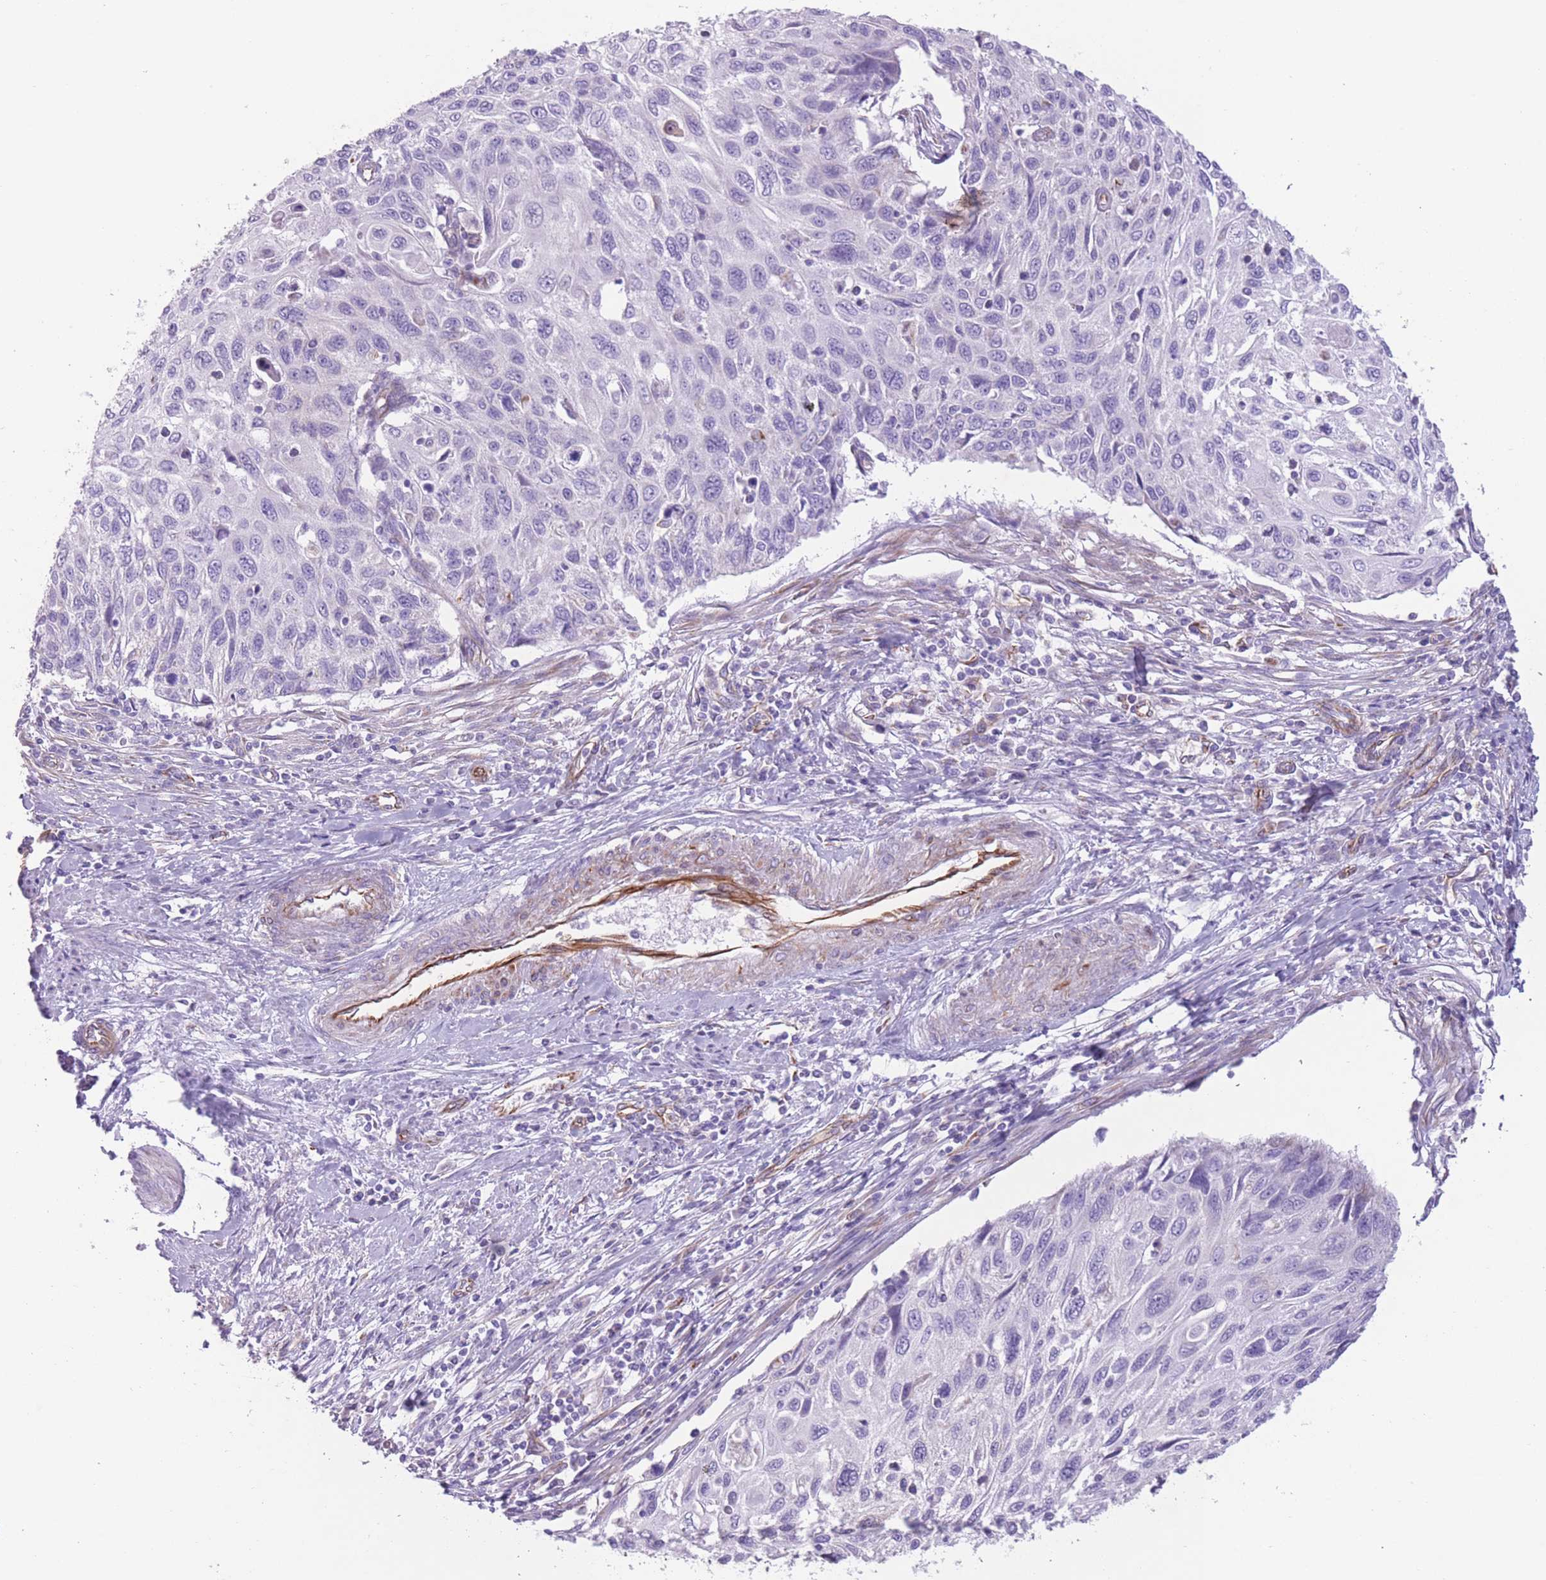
{"staining": {"intensity": "negative", "quantity": "none", "location": "none"}, "tissue": "cervical cancer", "cell_type": "Tumor cells", "image_type": "cancer", "snomed": [{"axis": "morphology", "description": "Squamous cell carcinoma, NOS"}, {"axis": "topography", "description": "Cervix"}], "caption": "Photomicrograph shows no significant protein expression in tumor cells of squamous cell carcinoma (cervical).", "gene": "PTCD1", "patient": {"sex": "female", "age": 70}}